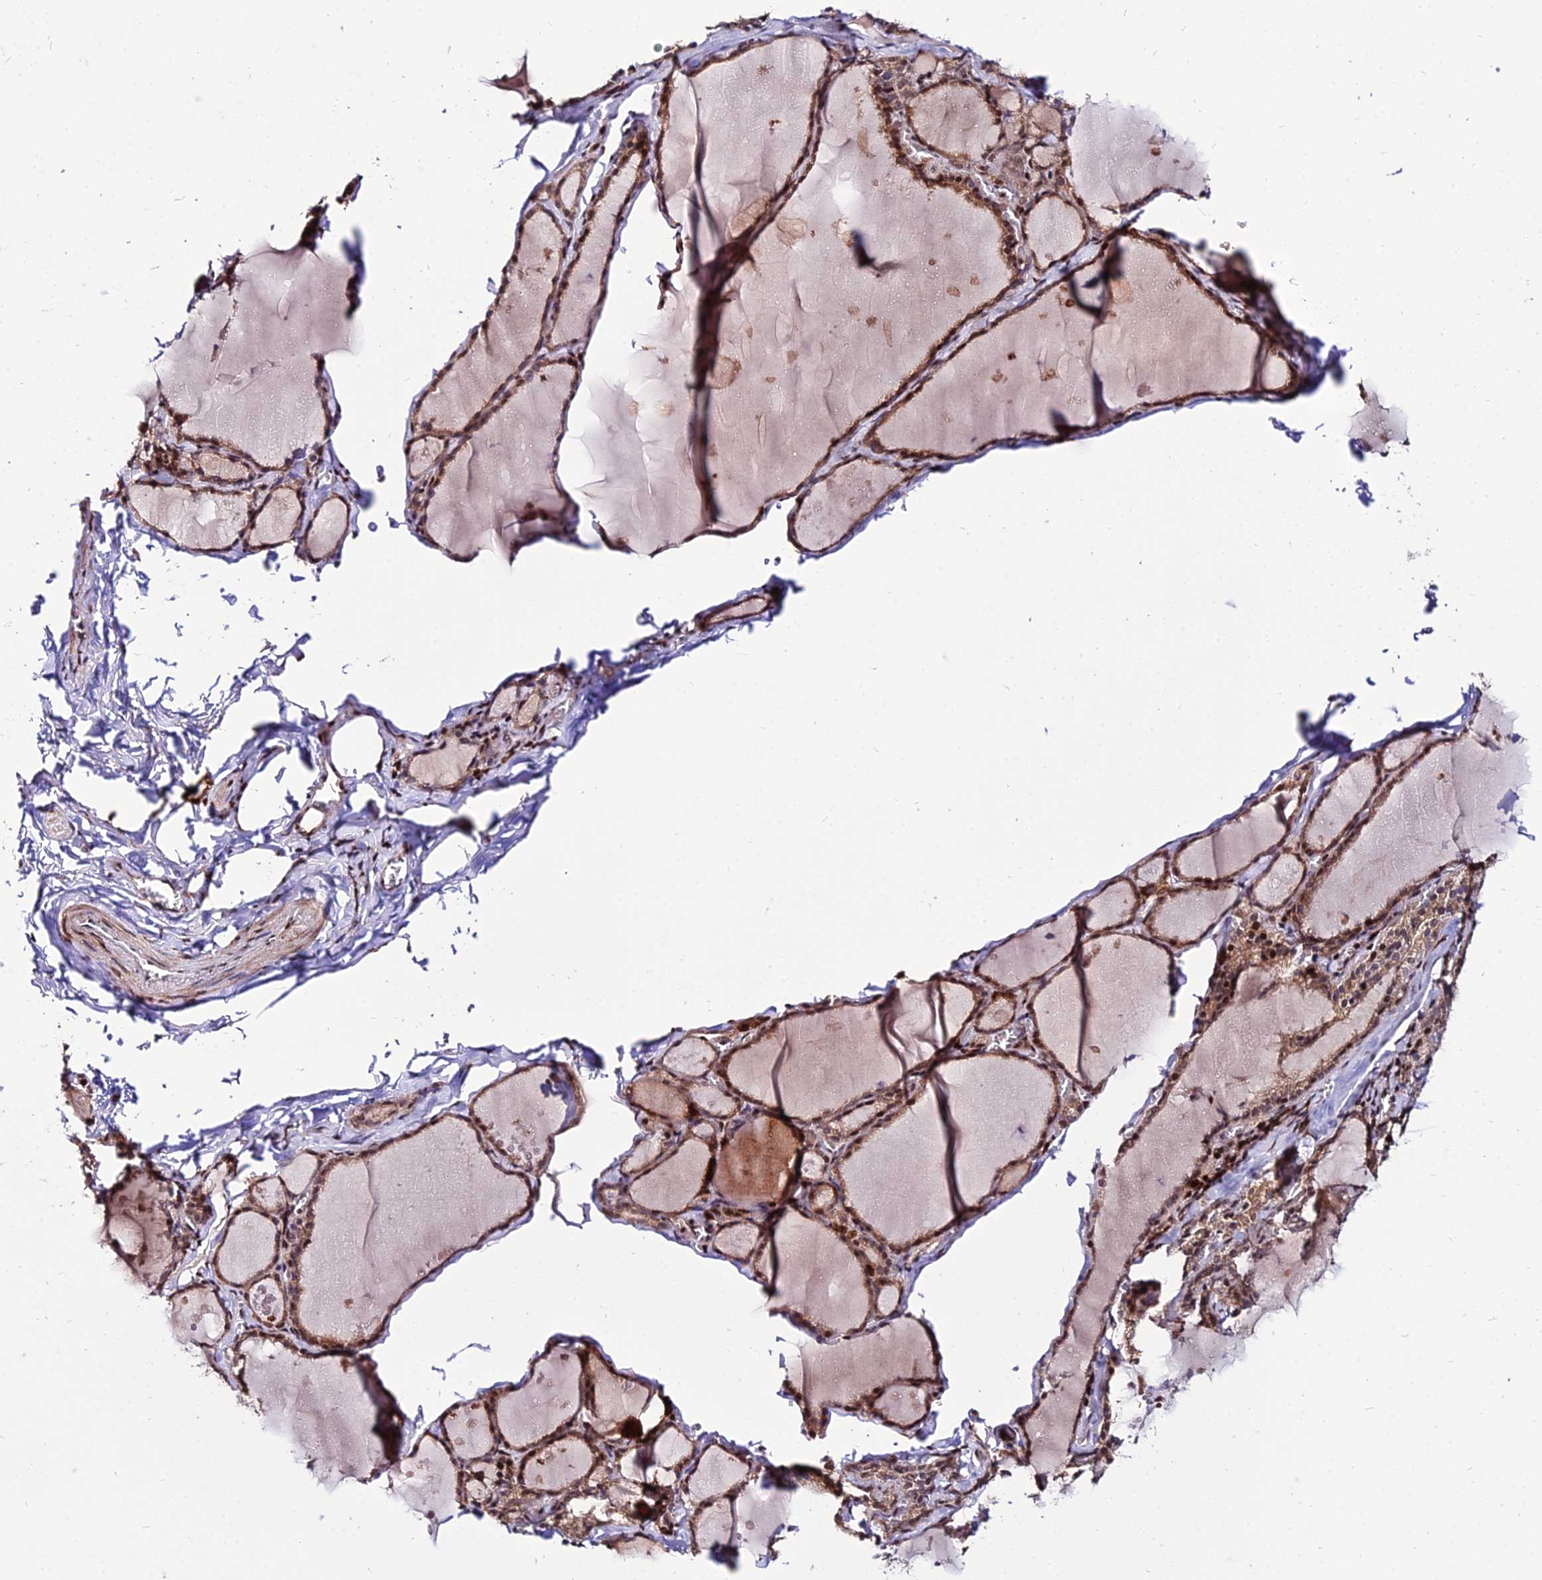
{"staining": {"intensity": "moderate", "quantity": ">75%", "location": "cytoplasmic/membranous,nuclear"}, "tissue": "thyroid gland", "cell_type": "Glandular cells", "image_type": "normal", "snomed": [{"axis": "morphology", "description": "Normal tissue, NOS"}, {"axis": "topography", "description": "Thyroid gland"}], "caption": "Thyroid gland stained with immunohistochemistry (IHC) displays moderate cytoplasmic/membranous,nuclear expression in about >75% of glandular cells.", "gene": "CIB3", "patient": {"sex": "male", "age": 56}}